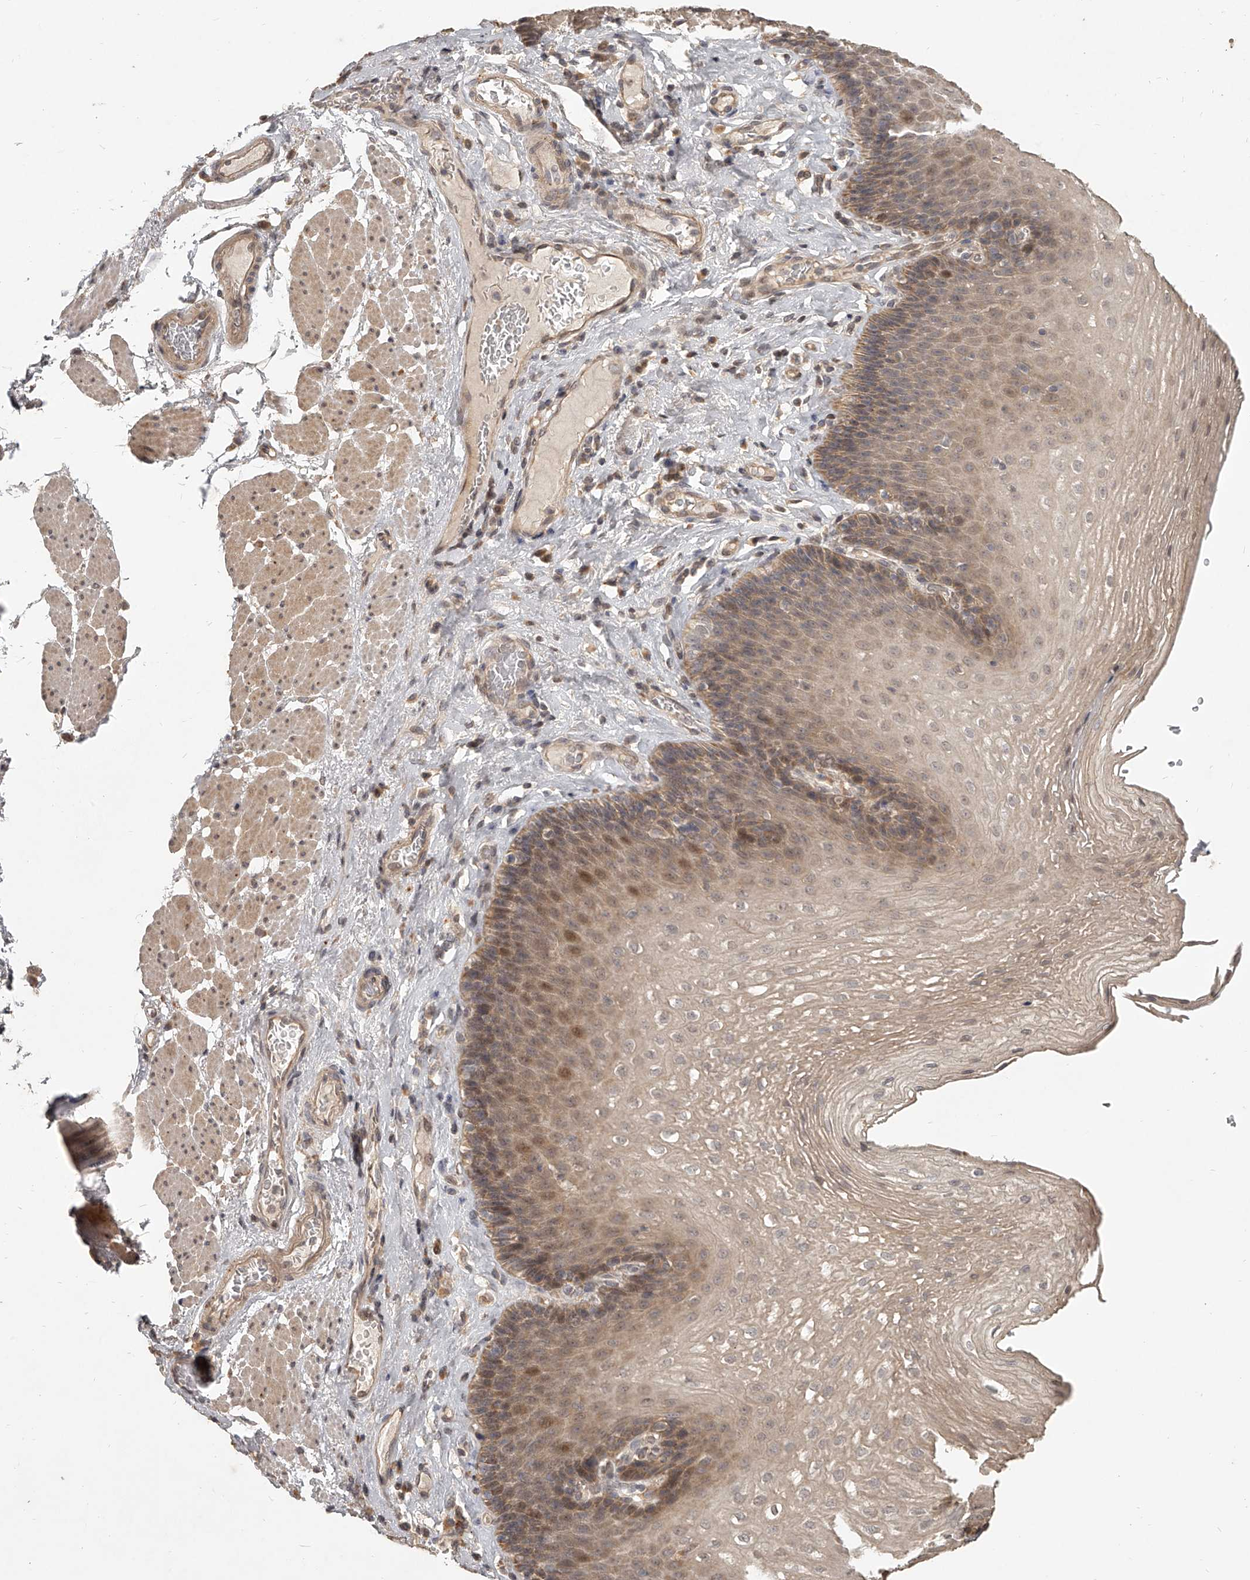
{"staining": {"intensity": "moderate", "quantity": "25%-75%", "location": "cytoplasmic/membranous,nuclear"}, "tissue": "esophagus", "cell_type": "Squamous epithelial cells", "image_type": "normal", "snomed": [{"axis": "morphology", "description": "Normal tissue, NOS"}, {"axis": "topography", "description": "Esophagus"}], "caption": "Benign esophagus was stained to show a protein in brown. There is medium levels of moderate cytoplasmic/membranous,nuclear staining in about 25%-75% of squamous epithelial cells.", "gene": "SLC37A1", "patient": {"sex": "female", "age": 66}}